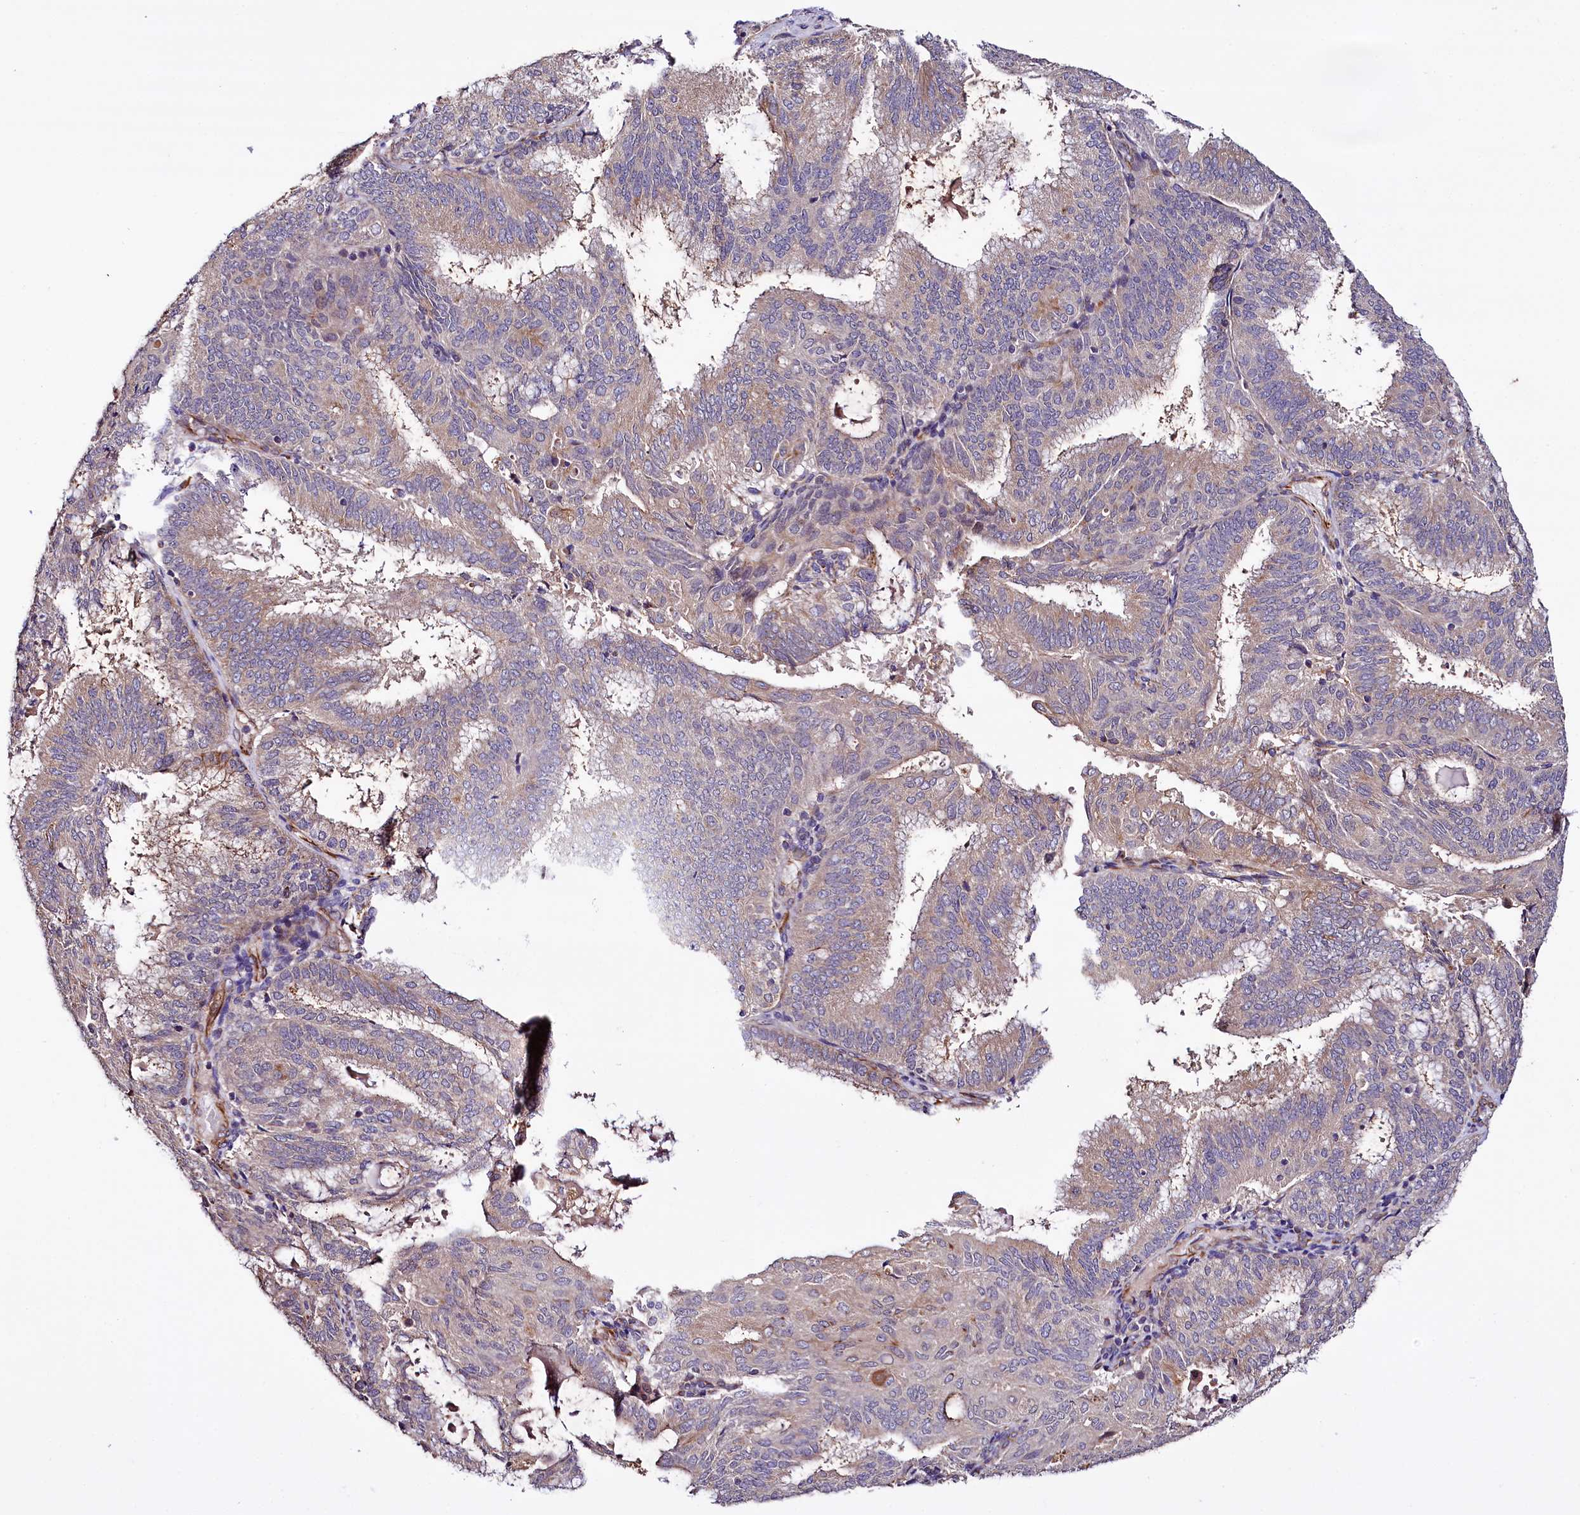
{"staining": {"intensity": "weak", "quantity": "25%-75%", "location": "cytoplasmic/membranous"}, "tissue": "endometrial cancer", "cell_type": "Tumor cells", "image_type": "cancer", "snomed": [{"axis": "morphology", "description": "Adenocarcinoma, NOS"}, {"axis": "topography", "description": "Endometrium"}], "caption": "Immunohistochemical staining of human adenocarcinoma (endometrial) reveals weak cytoplasmic/membranous protein expression in about 25%-75% of tumor cells.", "gene": "TTC12", "patient": {"sex": "female", "age": 49}}